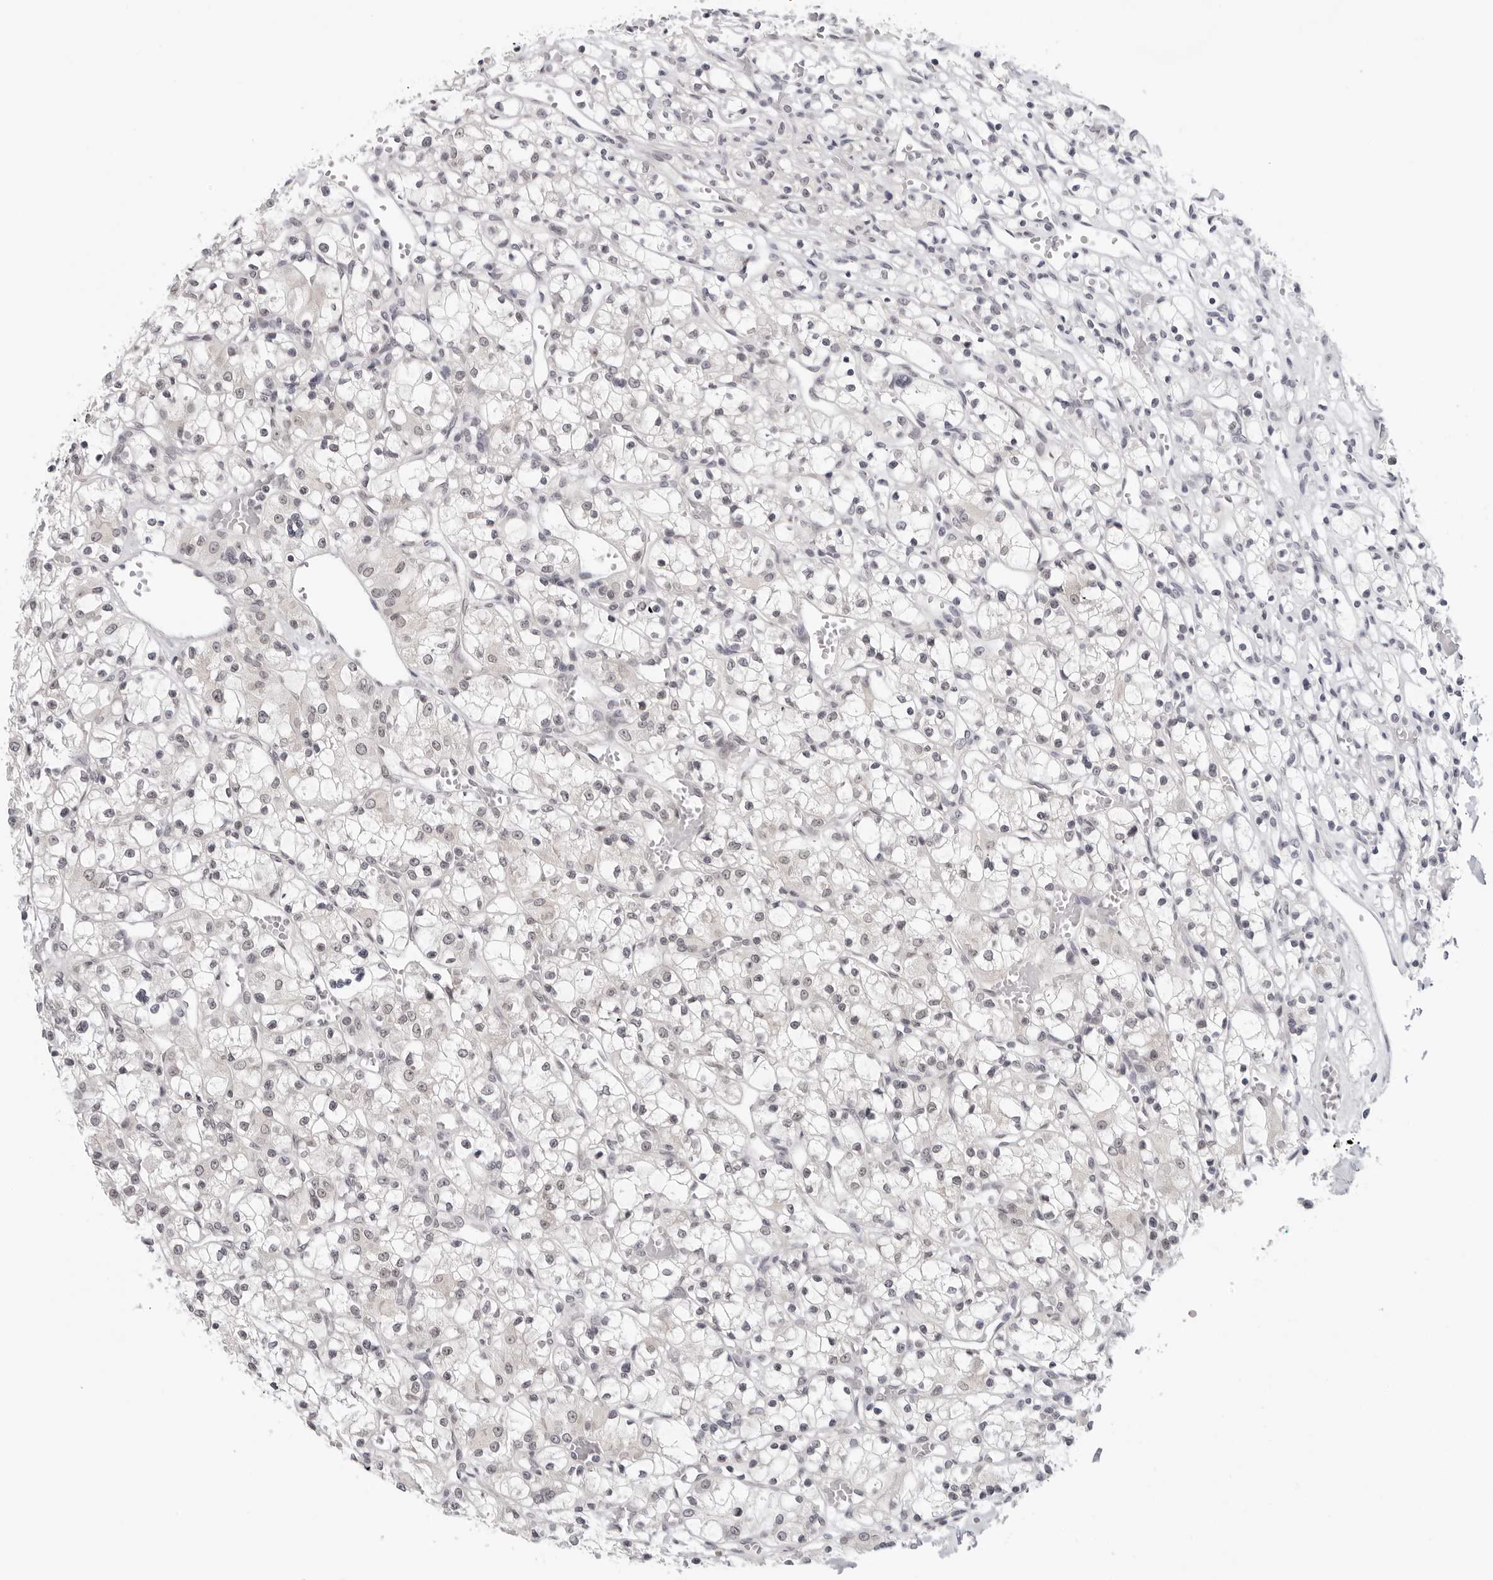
{"staining": {"intensity": "negative", "quantity": "none", "location": "none"}, "tissue": "renal cancer", "cell_type": "Tumor cells", "image_type": "cancer", "snomed": [{"axis": "morphology", "description": "Adenocarcinoma, NOS"}, {"axis": "topography", "description": "Kidney"}], "caption": "DAB (3,3'-diaminobenzidine) immunohistochemical staining of human adenocarcinoma (renal) exhibits no significant expression in tumor cells.", "gene": "PRUNE1", "patient": {"sex": "female", "age": 59}}